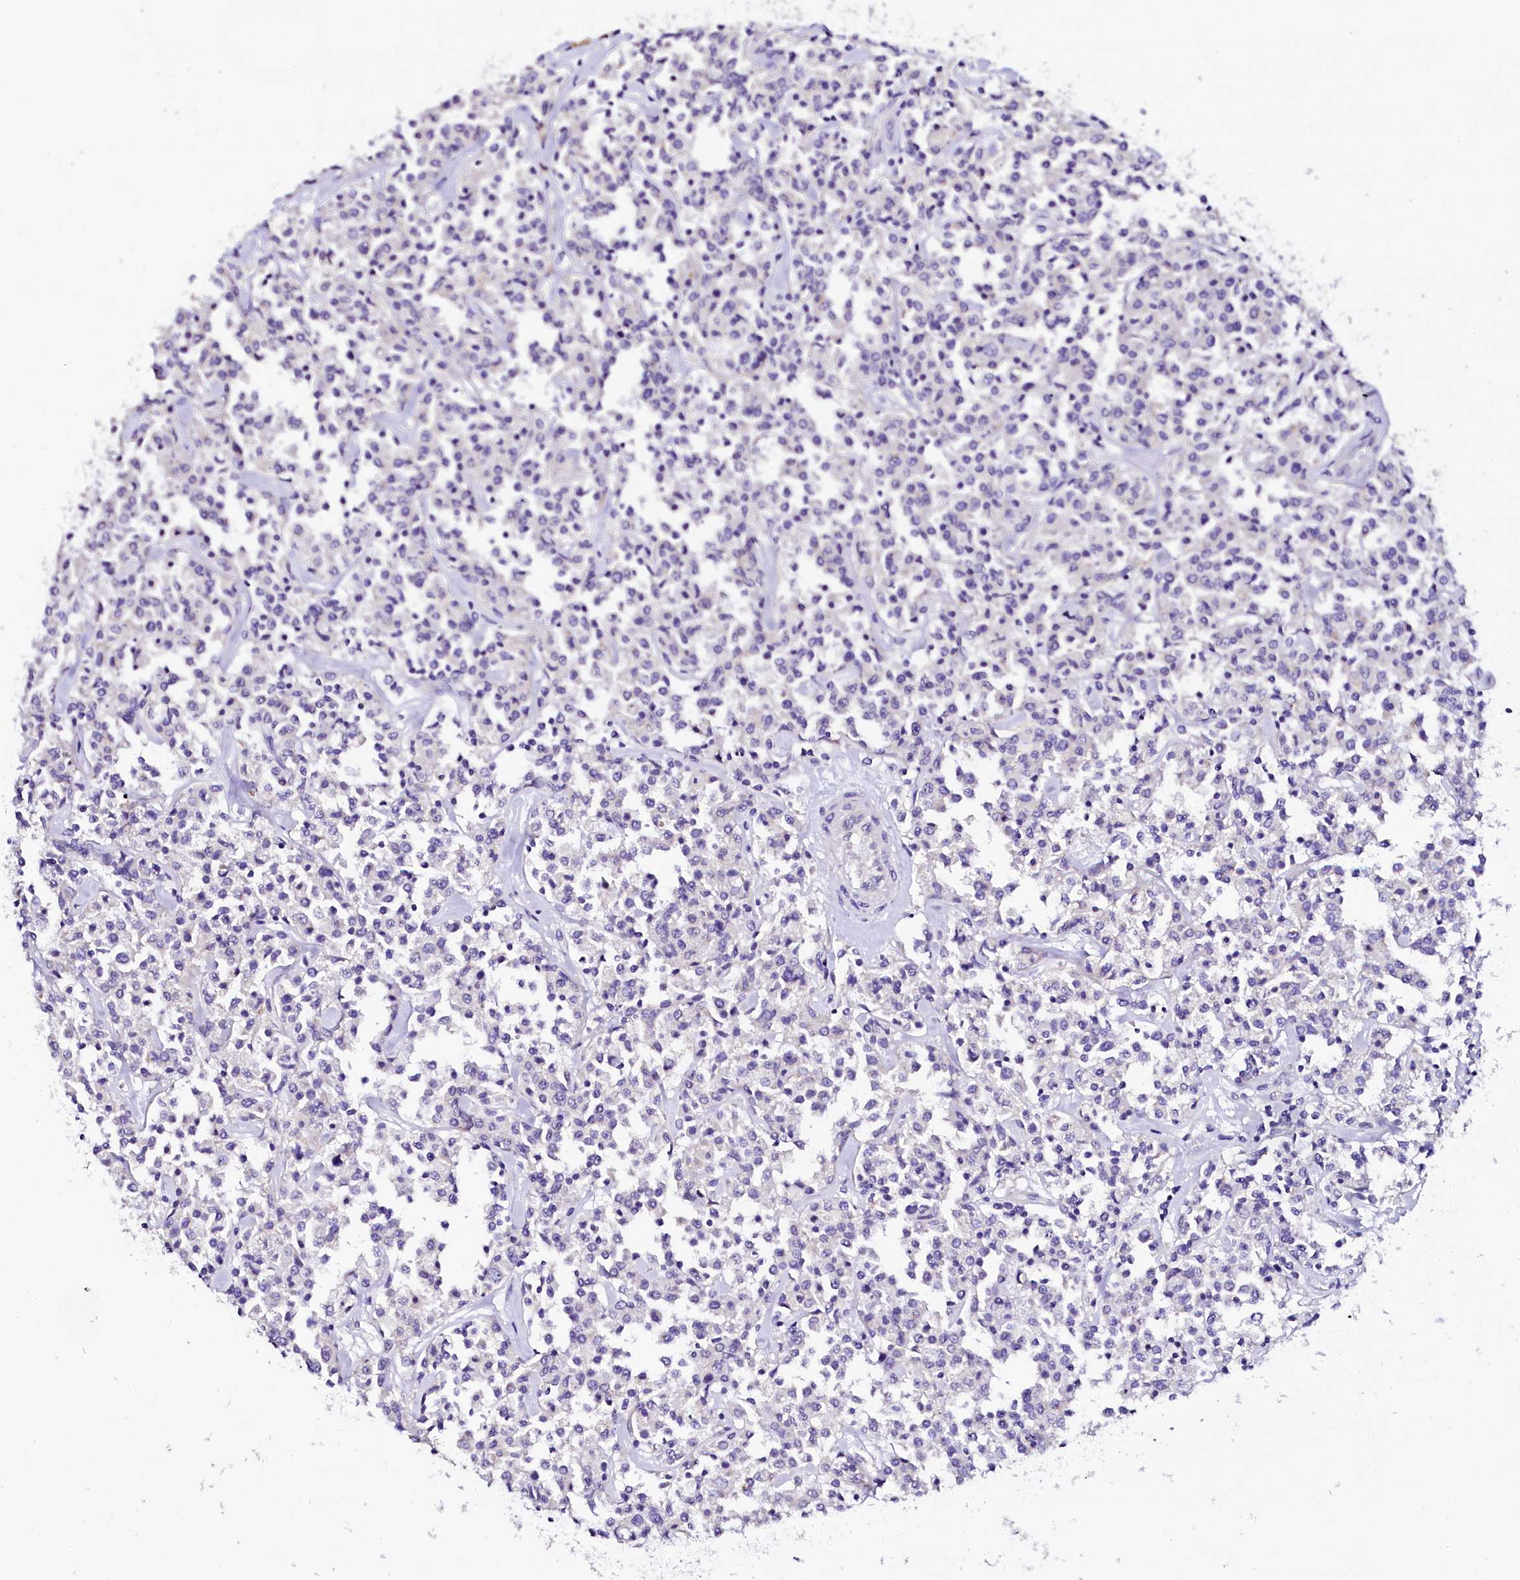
{"staining": {"intensity": "negative", "quantity": "none", "location": "none"}, "tissue": "lymphoma", "cell_type": "Tumor cells", "image_type": "cancer", "snomed": [{"axis": "morphology", "description": "Malignant lymphoma, non-Hodgkin's type, Low grade"}, {"axis": "topography", "description": "Small intestine"}], "caption": "Photomicrograph shows no significant protein staining in tumor cells of lymphoma. The staining is performed using DAB (3,3'-diaminobenzidine) brown chromogen with nuclei counter-stained in using hematoxylin.", "gene": "NAA16", "patient": {"sex": "female", "age": 59}}